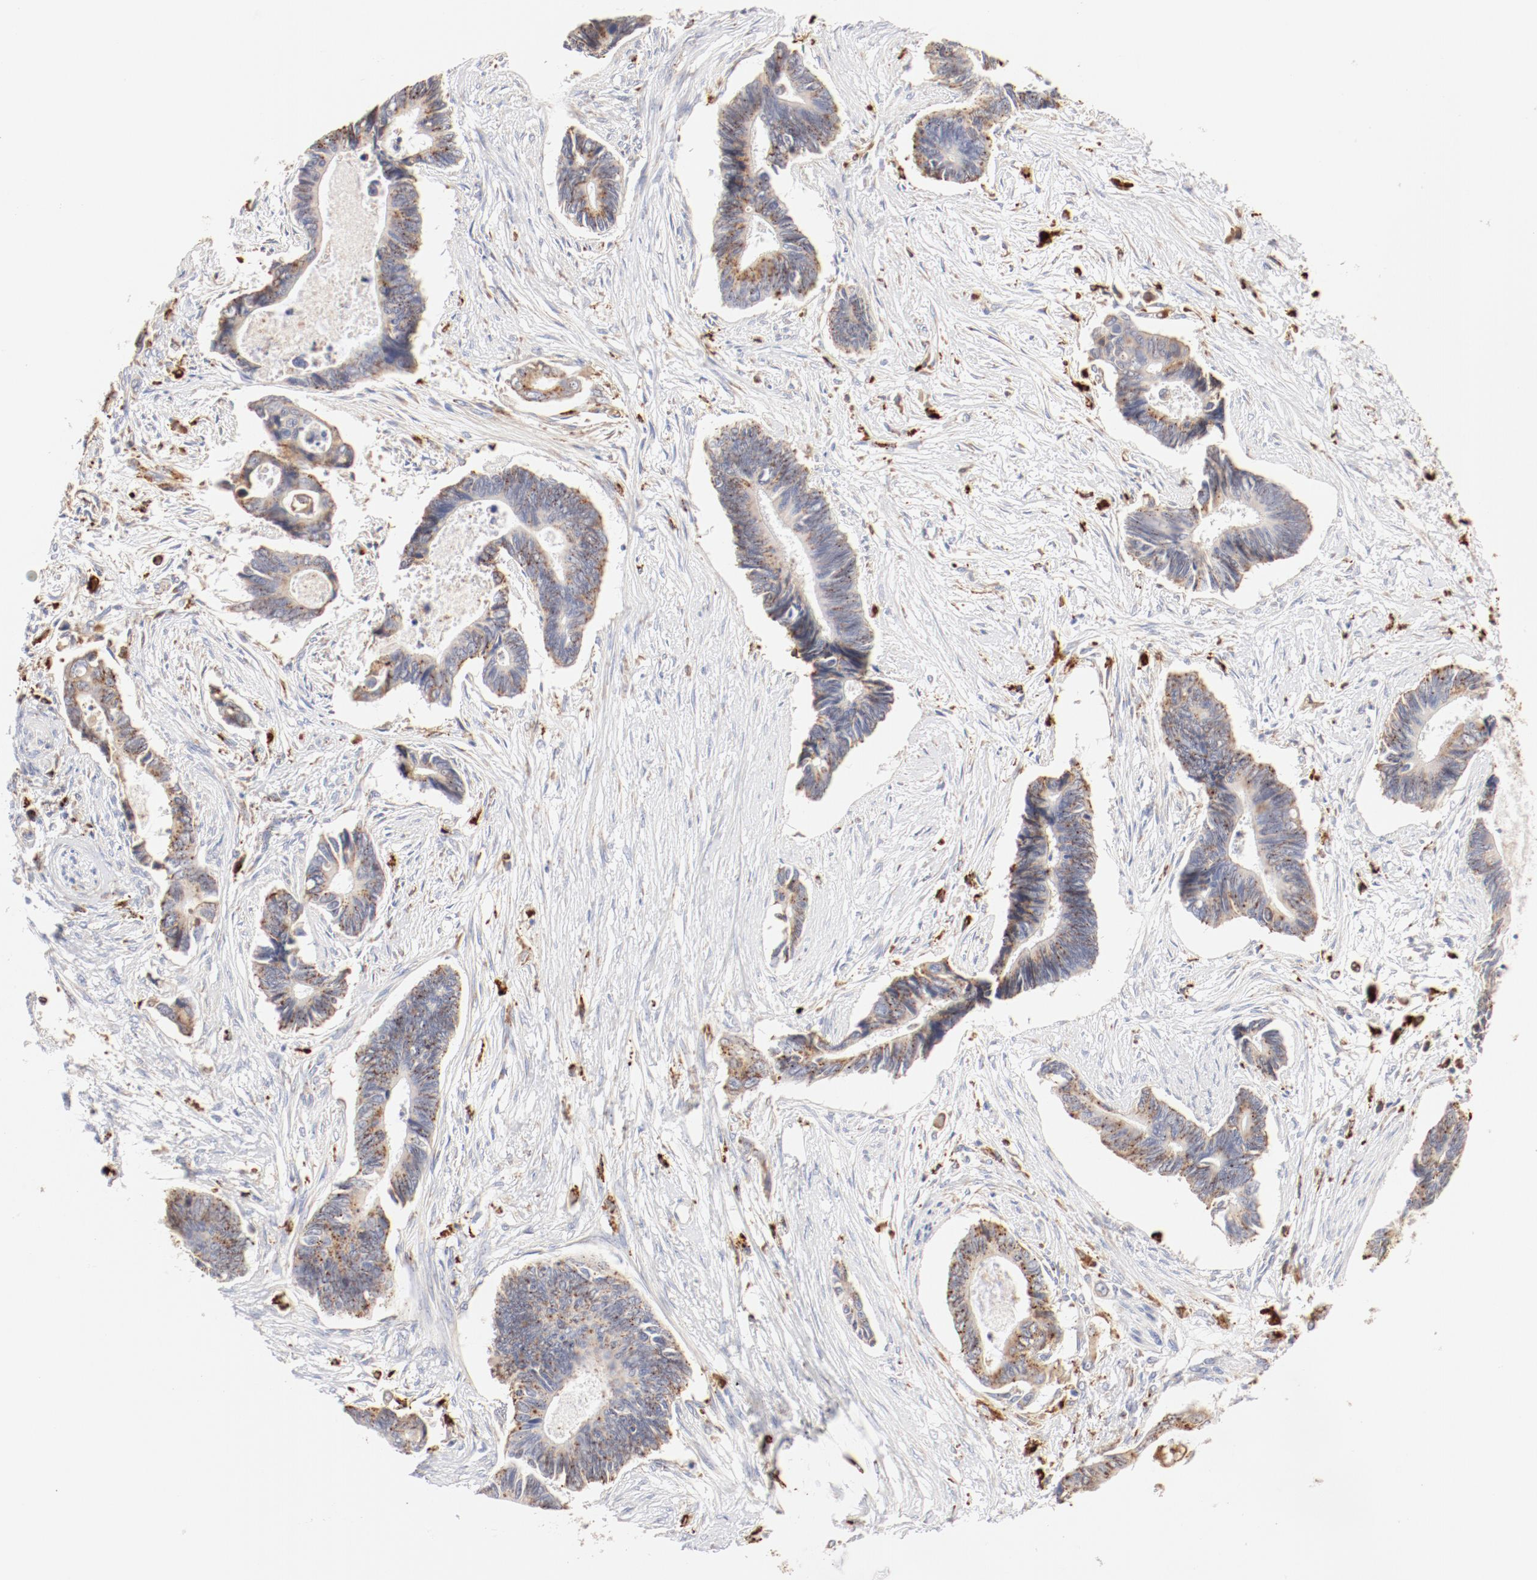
{"staining": {"intensity": "moderate", "quantity": "<25%", "location": "cytoplasmic/membranous"}, "tissue": "pancreatic cancer", "cell_type": "Tumor cells", "image_type": "cancer", "snomed": [{"axis": "morphology", "description": "Adenocarcinoma, NOS"}, {"axis": "topography", "description": "Pancreas"}], "caption": "Pancreatic adenocarcinoma stained with DAB IHC displays low levels of moderate cytoplasmic/membranous staining in about <25% of tumor cells.", "gene": "CTSH", "patient": {"sex": "female", "age": 70}}